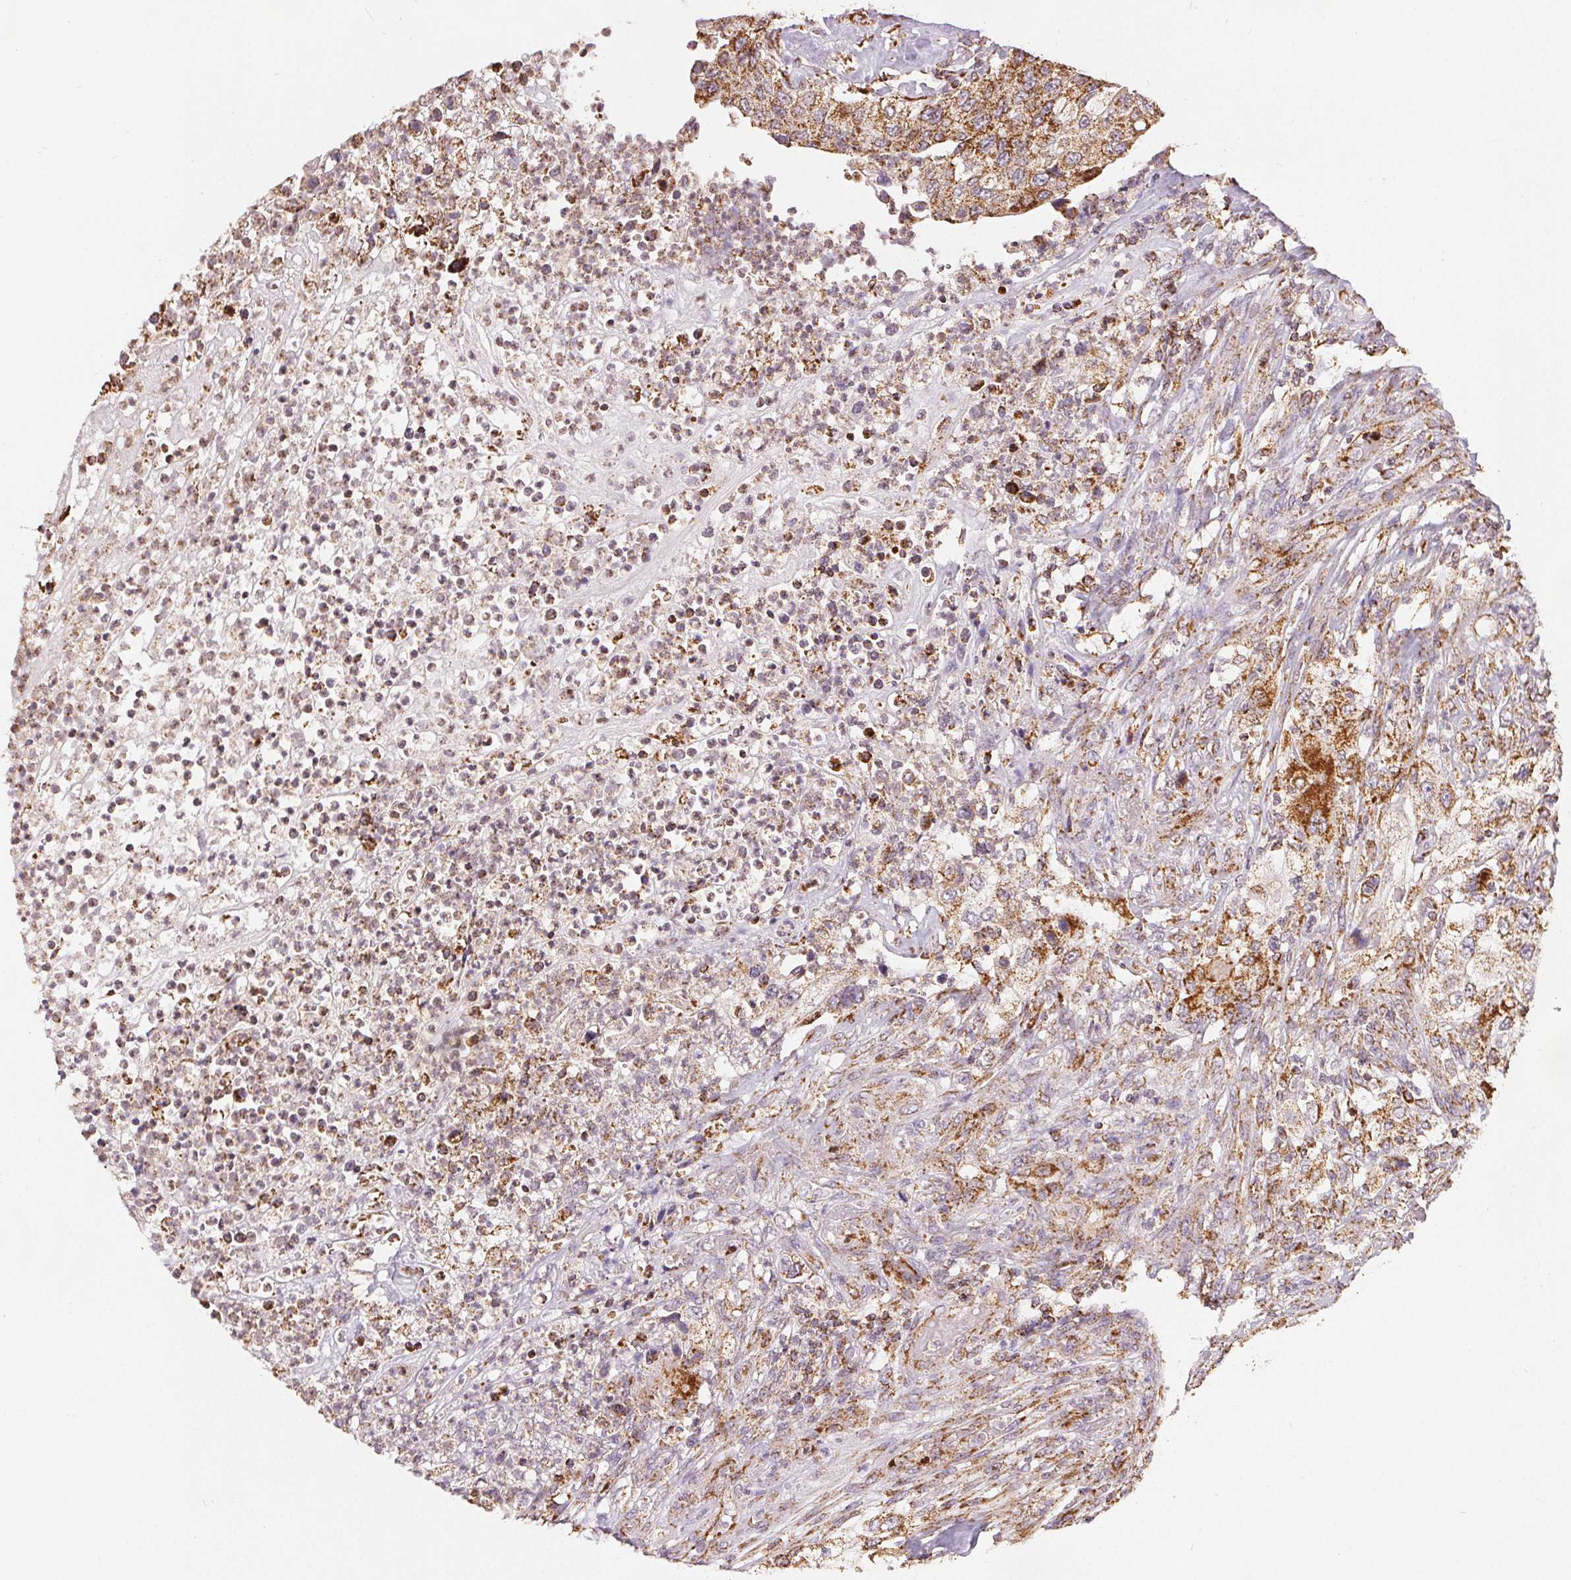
{"staining": {"intensity": "moderate", "quantity": ">75%", "location": "cytoplasmic/membranous"}, "tissue": "urothelial cancer", "cell_type": "Tumor cells", "image_type": "cancer", "snomed": [{"axis": "morphology", "description": "Urothelial carcinoma, High grade"}, {"axis": "topography", "description": "Urinary bladder"}], "caption": "A medium amount of moderate cytoplasmic/membranous positivity is identified in about >75% of tumor cells in urothelial carcinoma (high-grade) tissue. The staining was performed using DAB (3,3'-diaminobenzidine) to visualize the protein expression in brown, while the nuclei were stained in blue with hematoxylin (Magnification: 20x).", "gene": "SDHB", "patient": {"sex": "female", "age": 60}}